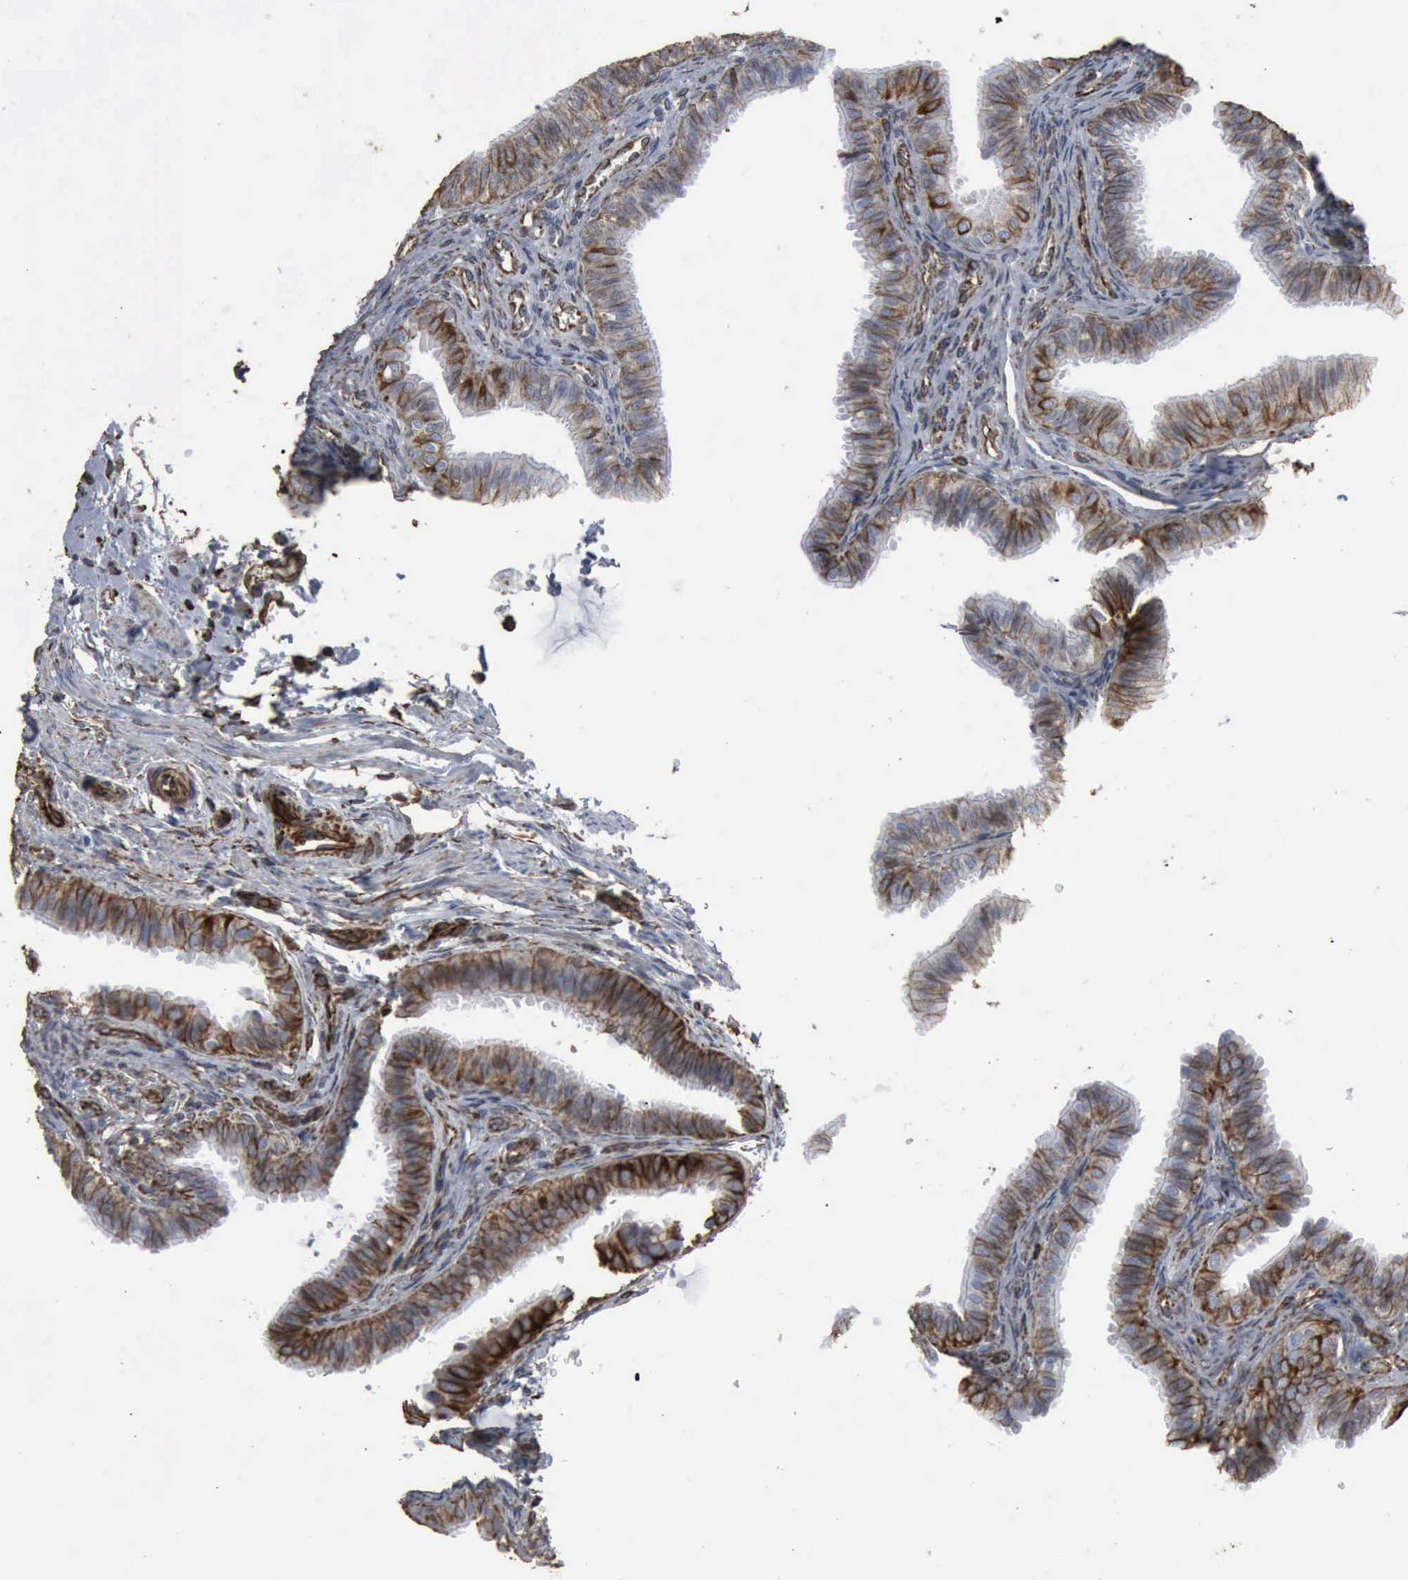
{"staining": {"intensity": "moderate", "quantity": ">75%", "location": "cytoplasmic/membranous"}, "tissue": "fallopian tube", "cell_type": "Glandular cells", "image_type": "normal", "snomed": [{"axis": "morphology", "description": "Normal tissue, NOS"}, {"axis": "topography", "description": "Fallopian tube"}], "caption": "Immunohistochemistry histopathology image of normal fallopian tube: fallopian tube stained using IHC exhibits medium levels of moderate protein expression localized specifically in the cytoplasmic/membranous of glandular cells, appearing as a cytoplasmic/membranous brown color.", "gene": "CCNE1", "patient": {"sex": "female", "age": 42}}